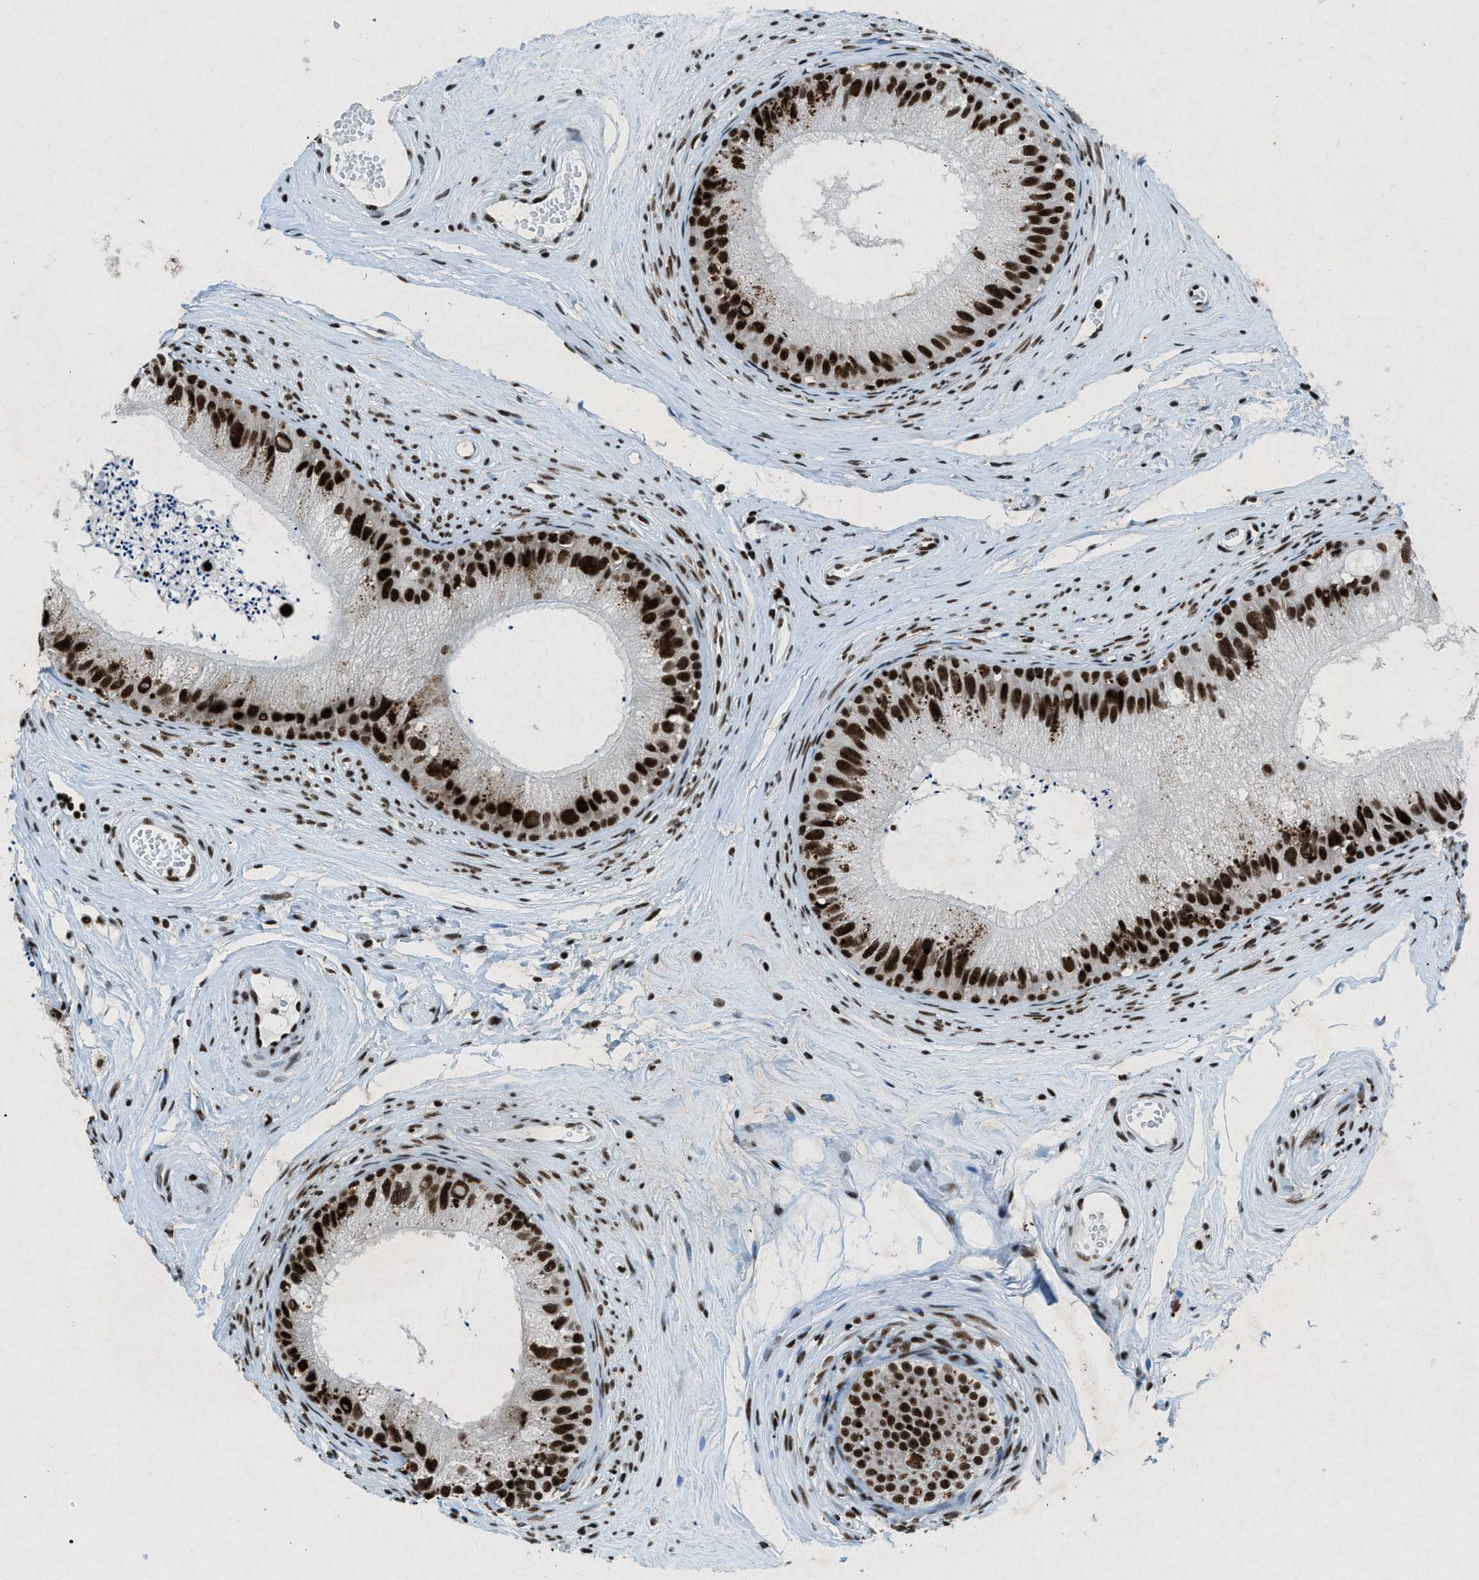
{"staining": {"intensity": "strong", "quantity": ">75%", "location": "nuclear"}, "tissue": "epididymis", "cell_type": "Glandular cells", "image_type": "normal", "snomed": [{"axis": "morphology", "description": "Normal tissue, NOS"}, {"axis": "topography", "description": "Epididymis"}], "caption": "This micrograph displays benign epididymis stained with immunohistochemistry to label a protein in brown. The nuclear of glandular cells show strong positivity for the protein. Nuclei are counter-stained blue.", "gene": "NXF1", "patient": {"sex": "male", "age": 56}}